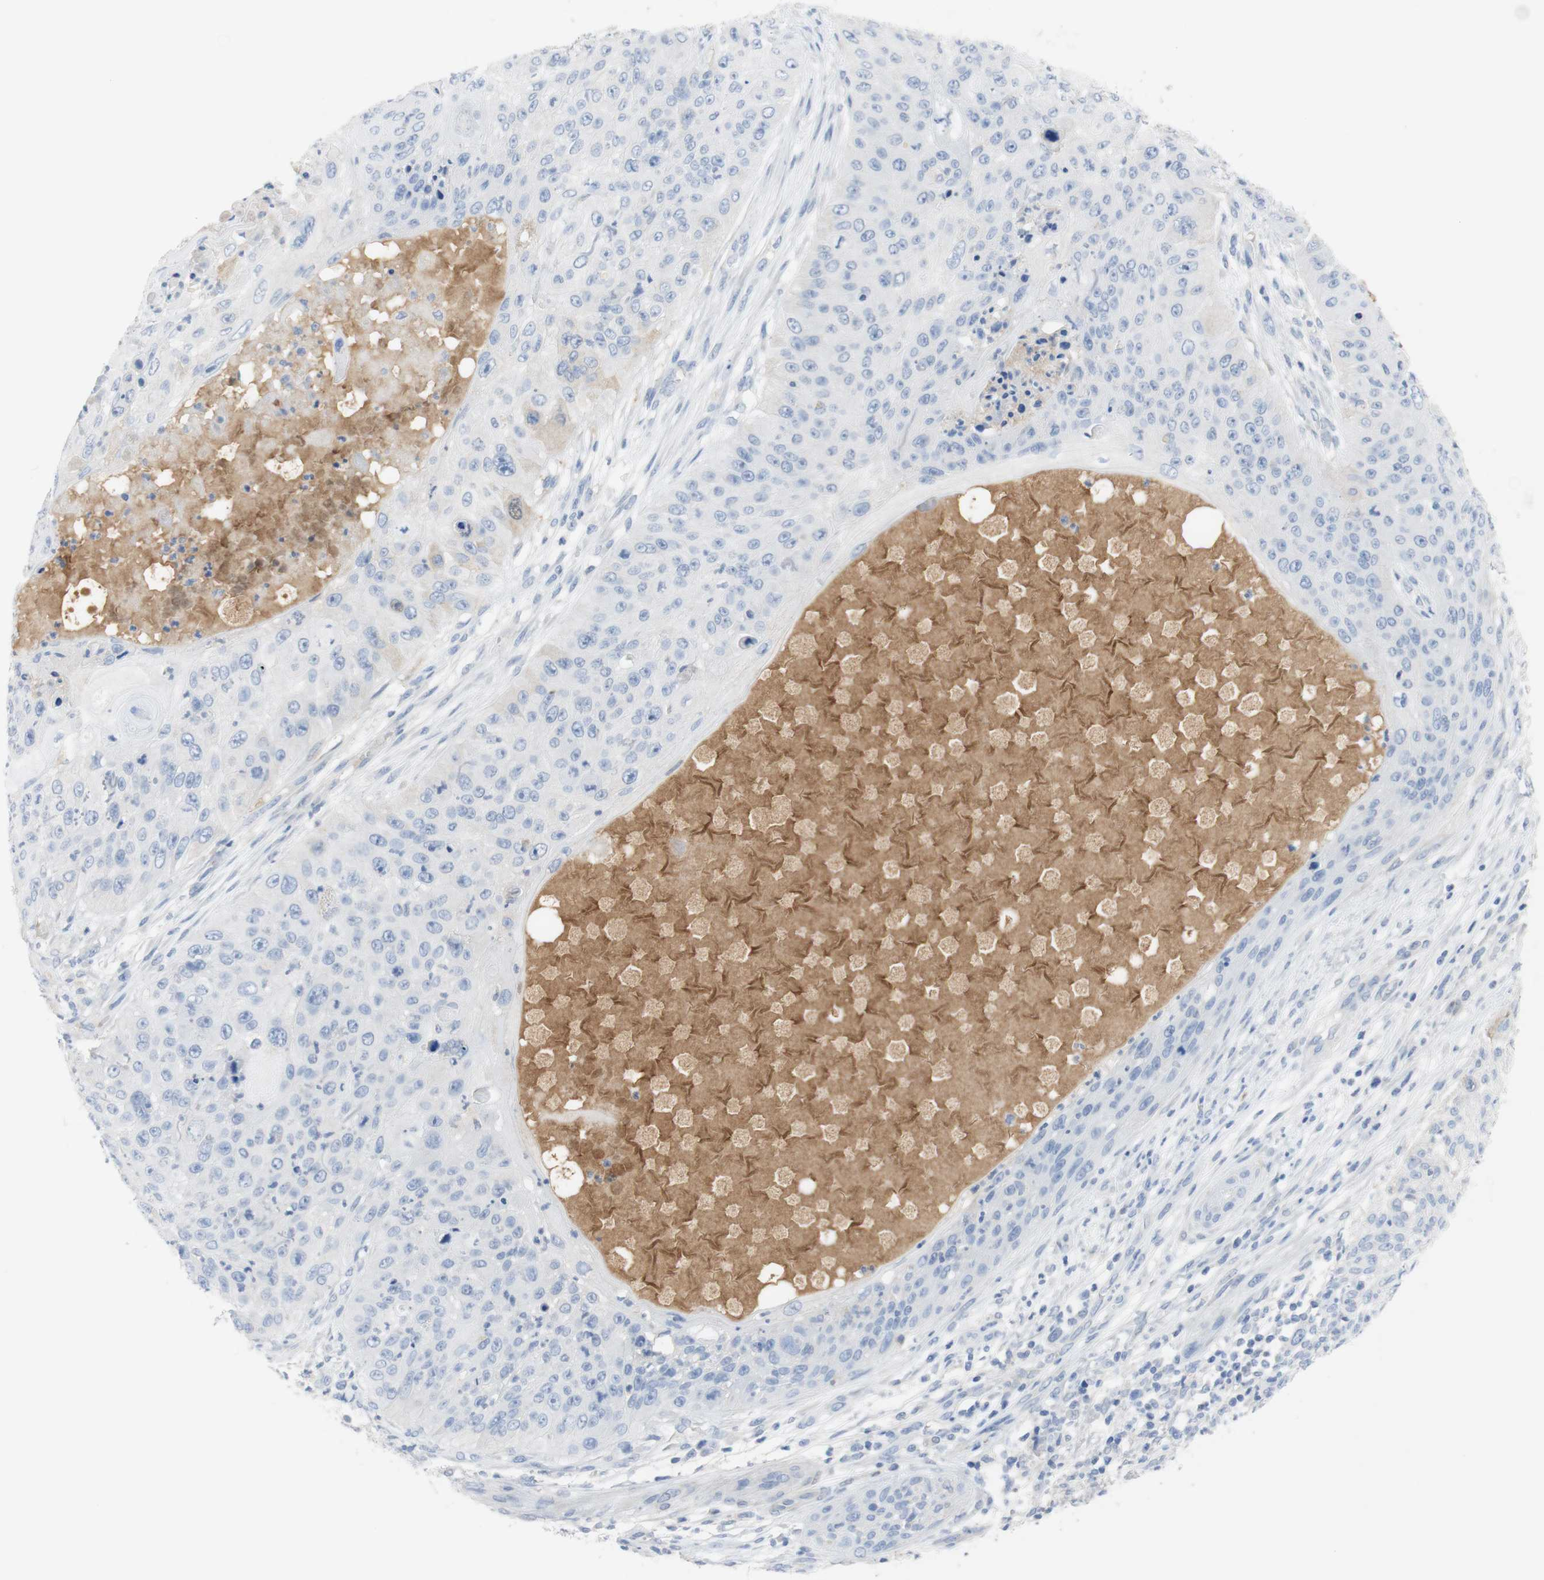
{"staining": {"intensity": "negative", "quantity": "none", "location": "none"}, "tissue": "skin cancer", "cell_type": "Tumor cells", "image_type": "cancer", "snomed": [{"axis": "morphology", "description": "Squamous cell carcinoma, NOS"}, {"axis": "topography", "description": "Skin"}], "caption": "Immunohistochemistry (IHC) of human skin squamous cell carcinoma displays no staining in tumor cells. The staining is performed using DAB brown chromogen with nuclei counter-stained in using hematoxylin.", "gene": "SELENBP1", "patient": {"sex": "female", "age": 80}}